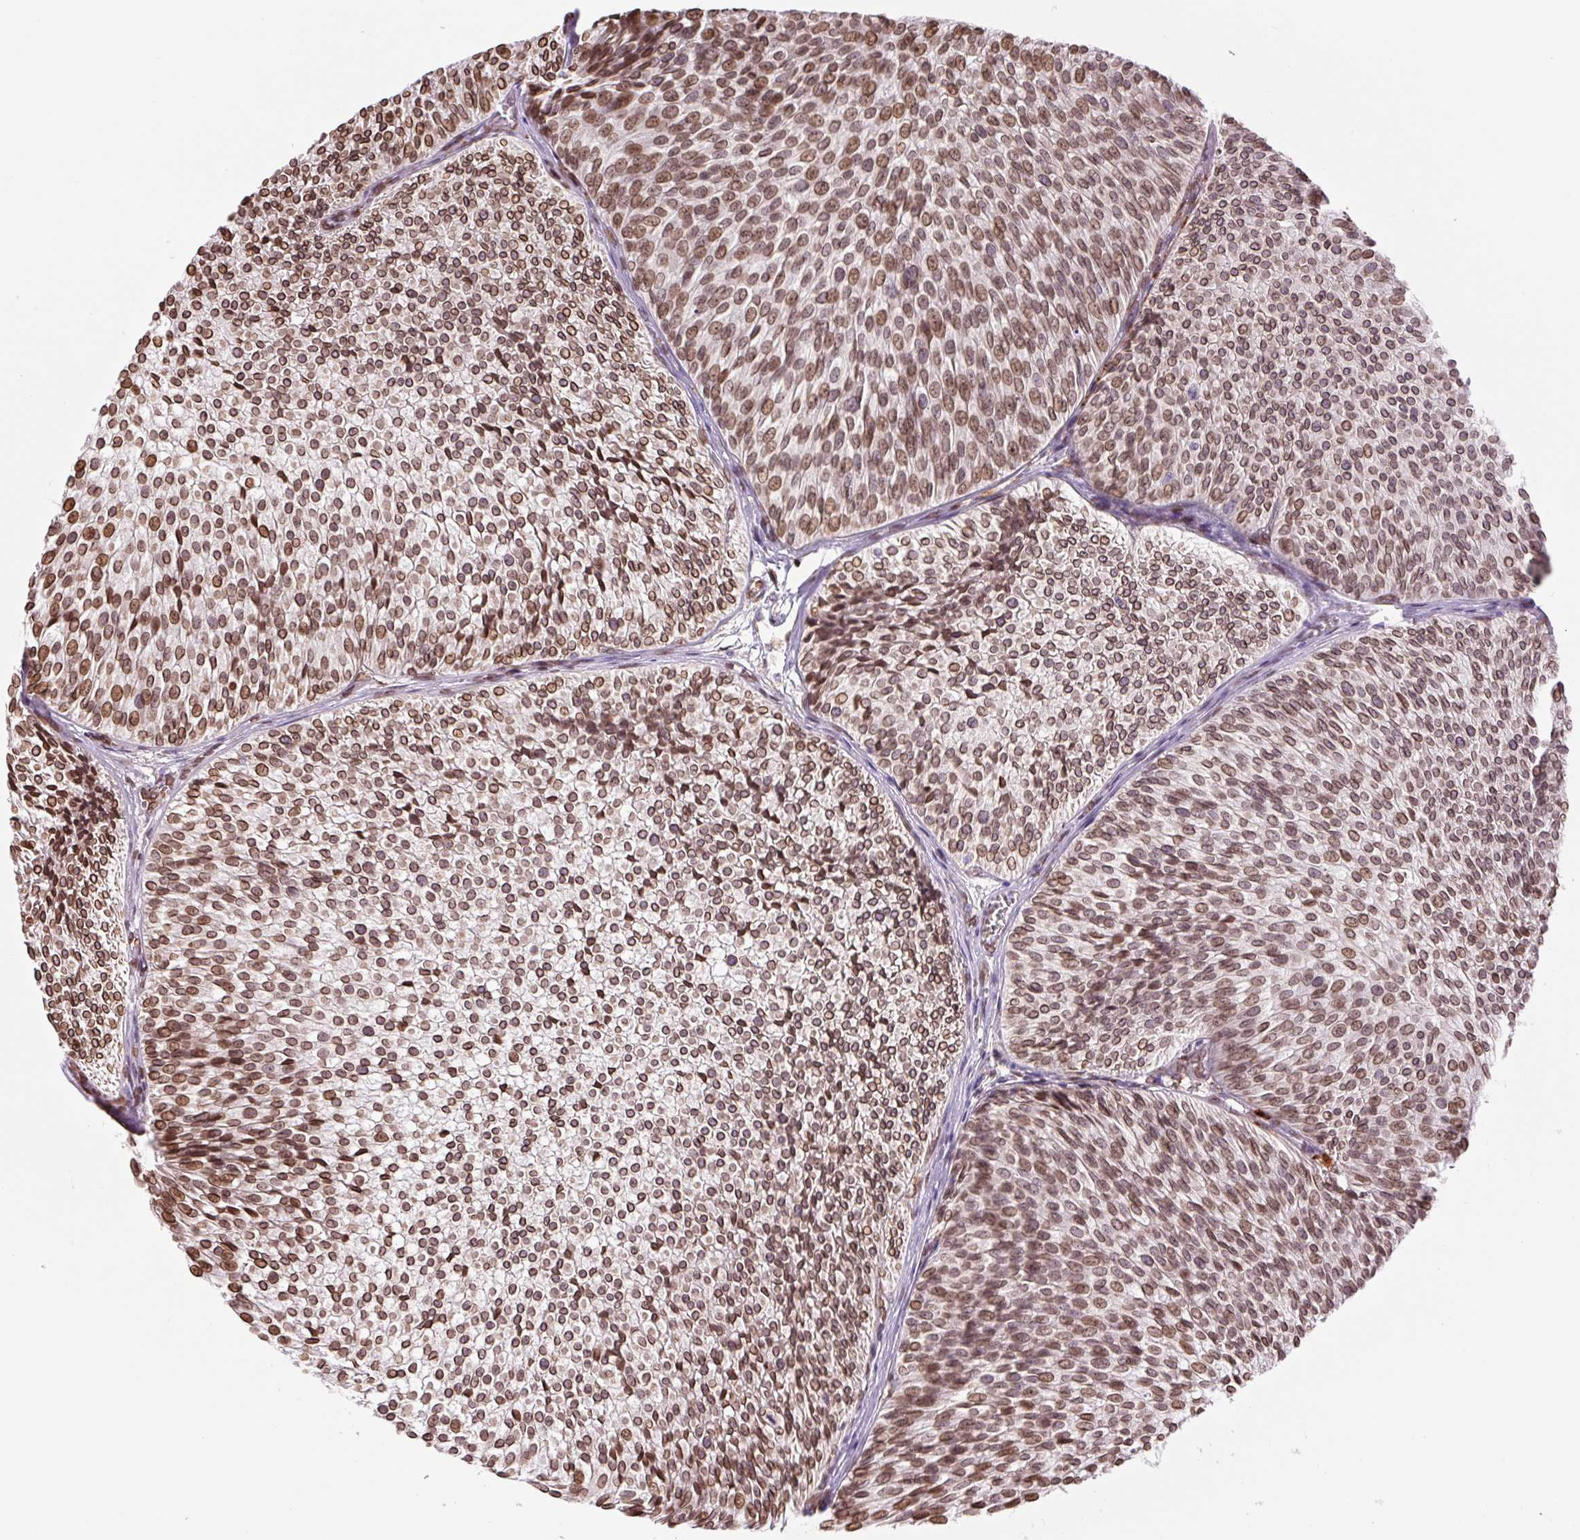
{"staining": {"intensity": "strong", "quantity": ">75%", "location": "cytoplasmic/membranous,nuclear"}, "tissue": "urothelial cancer", "cell_type": "Tumor cells", "image_type": "cancer", "snomed": [{"axis": "morphology", "description": "Urothelial carcinoma, Low grade"}, {"axis": "topography", "description": "Urinary bladder"}], "caption": "Urothelial cancer stained with immunohistochemistry exhibits strong cytoplasmic/membranous and nuclear positivity in approximately >75% of tumor cells.", "gene": "ZNF224", "patient": {"sex": "male", "age": 91}}